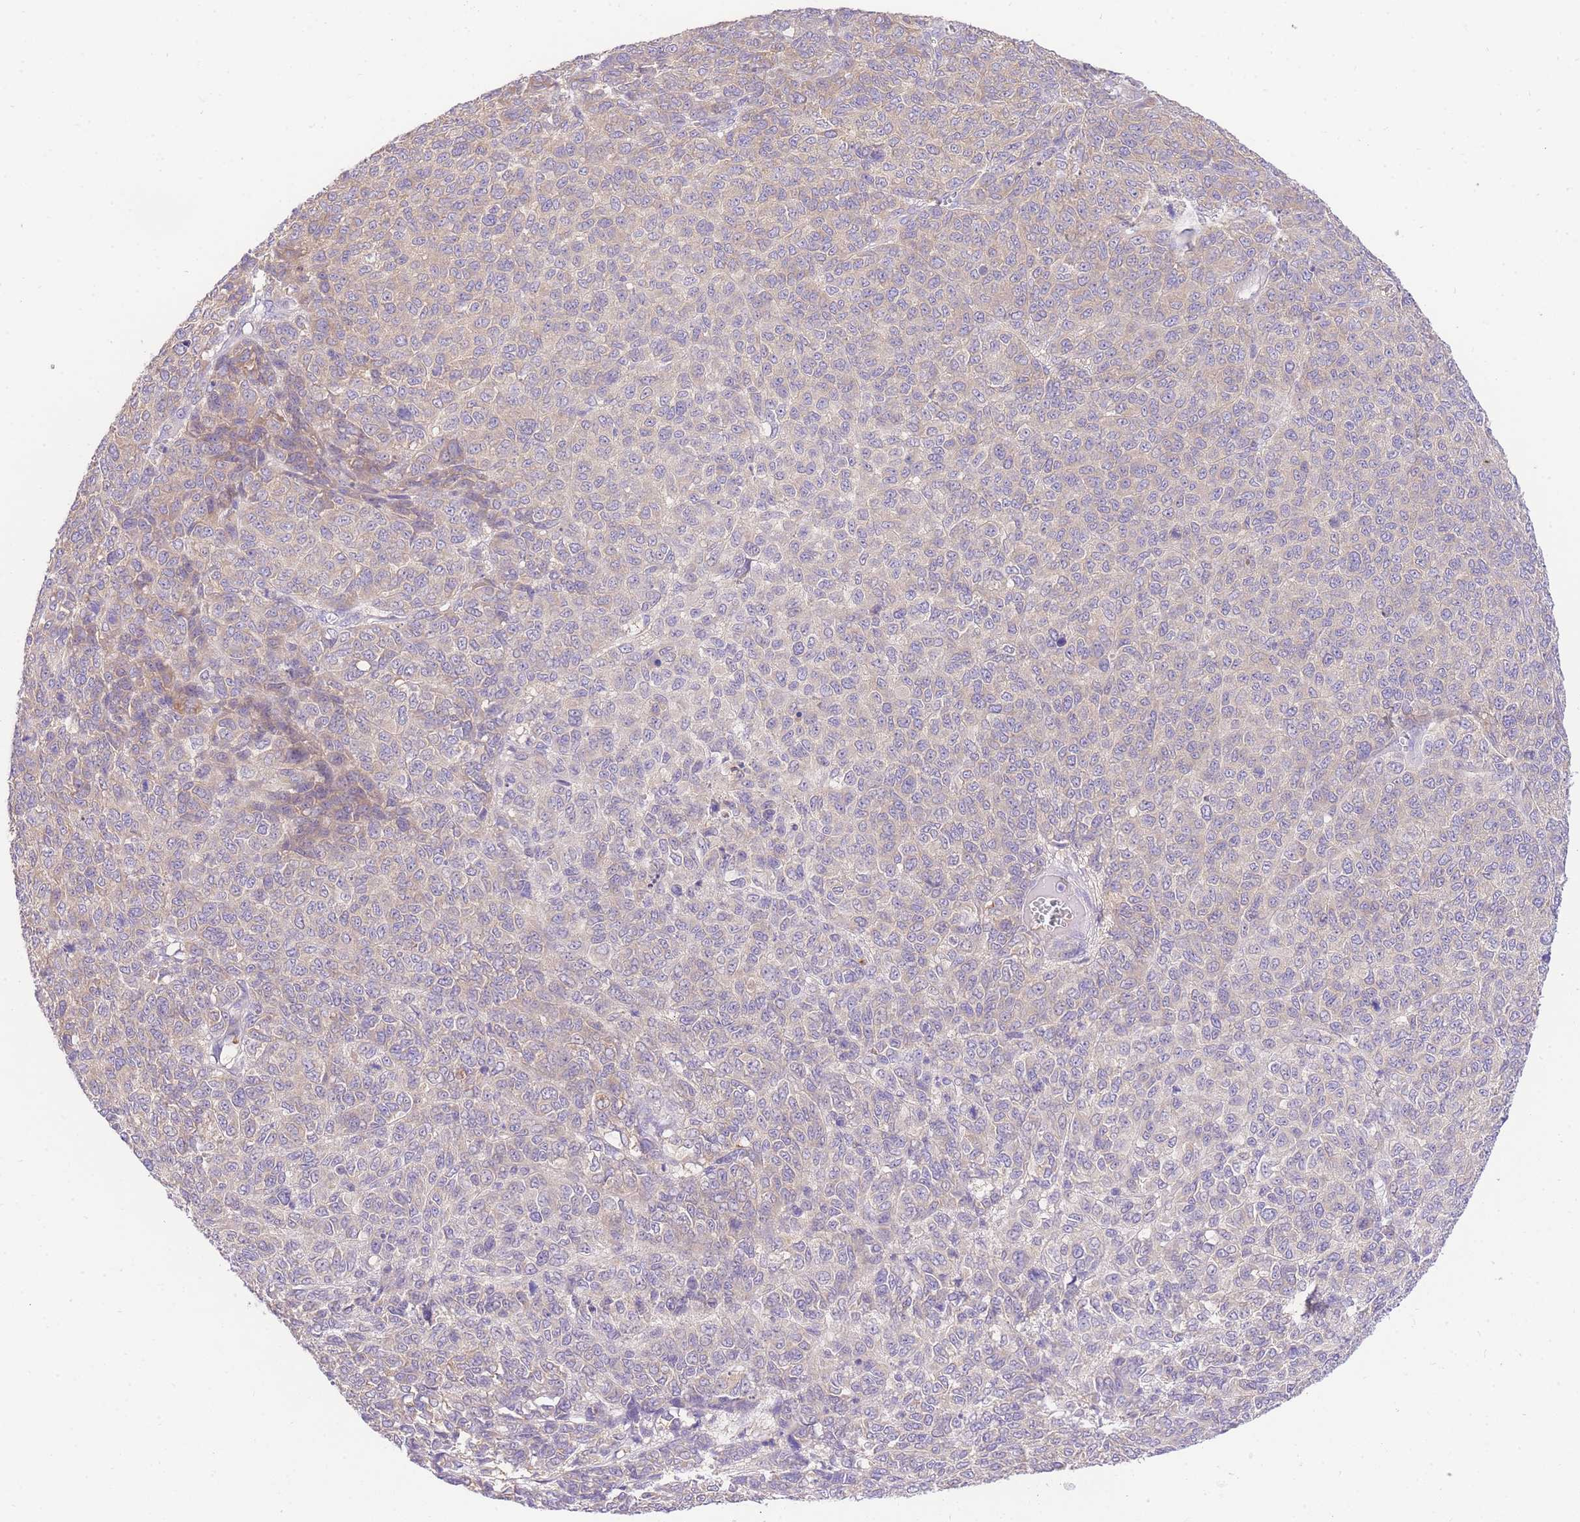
{"staining": {"intensity": "negative", "quantity": "none", "location": "none"}, "tissue": "melanoma", "cell_type": "Tumor cells", "image_type": "cancer", "snomed": [{"axis": "morphology", "description": "Malignant melanoma, NOS"}, {"axis": "topography", "description": "Skin"}], "caption": "IHC of melanoma exhibits no expression in tumor cells. (DAB (3,3'-diaminobenzidine) immunohistochemistry (IHC) visualized using brightfield microscopy, high magnification).", "gene": "LIPH", "patient": {"sex": "male", "age": 49}}